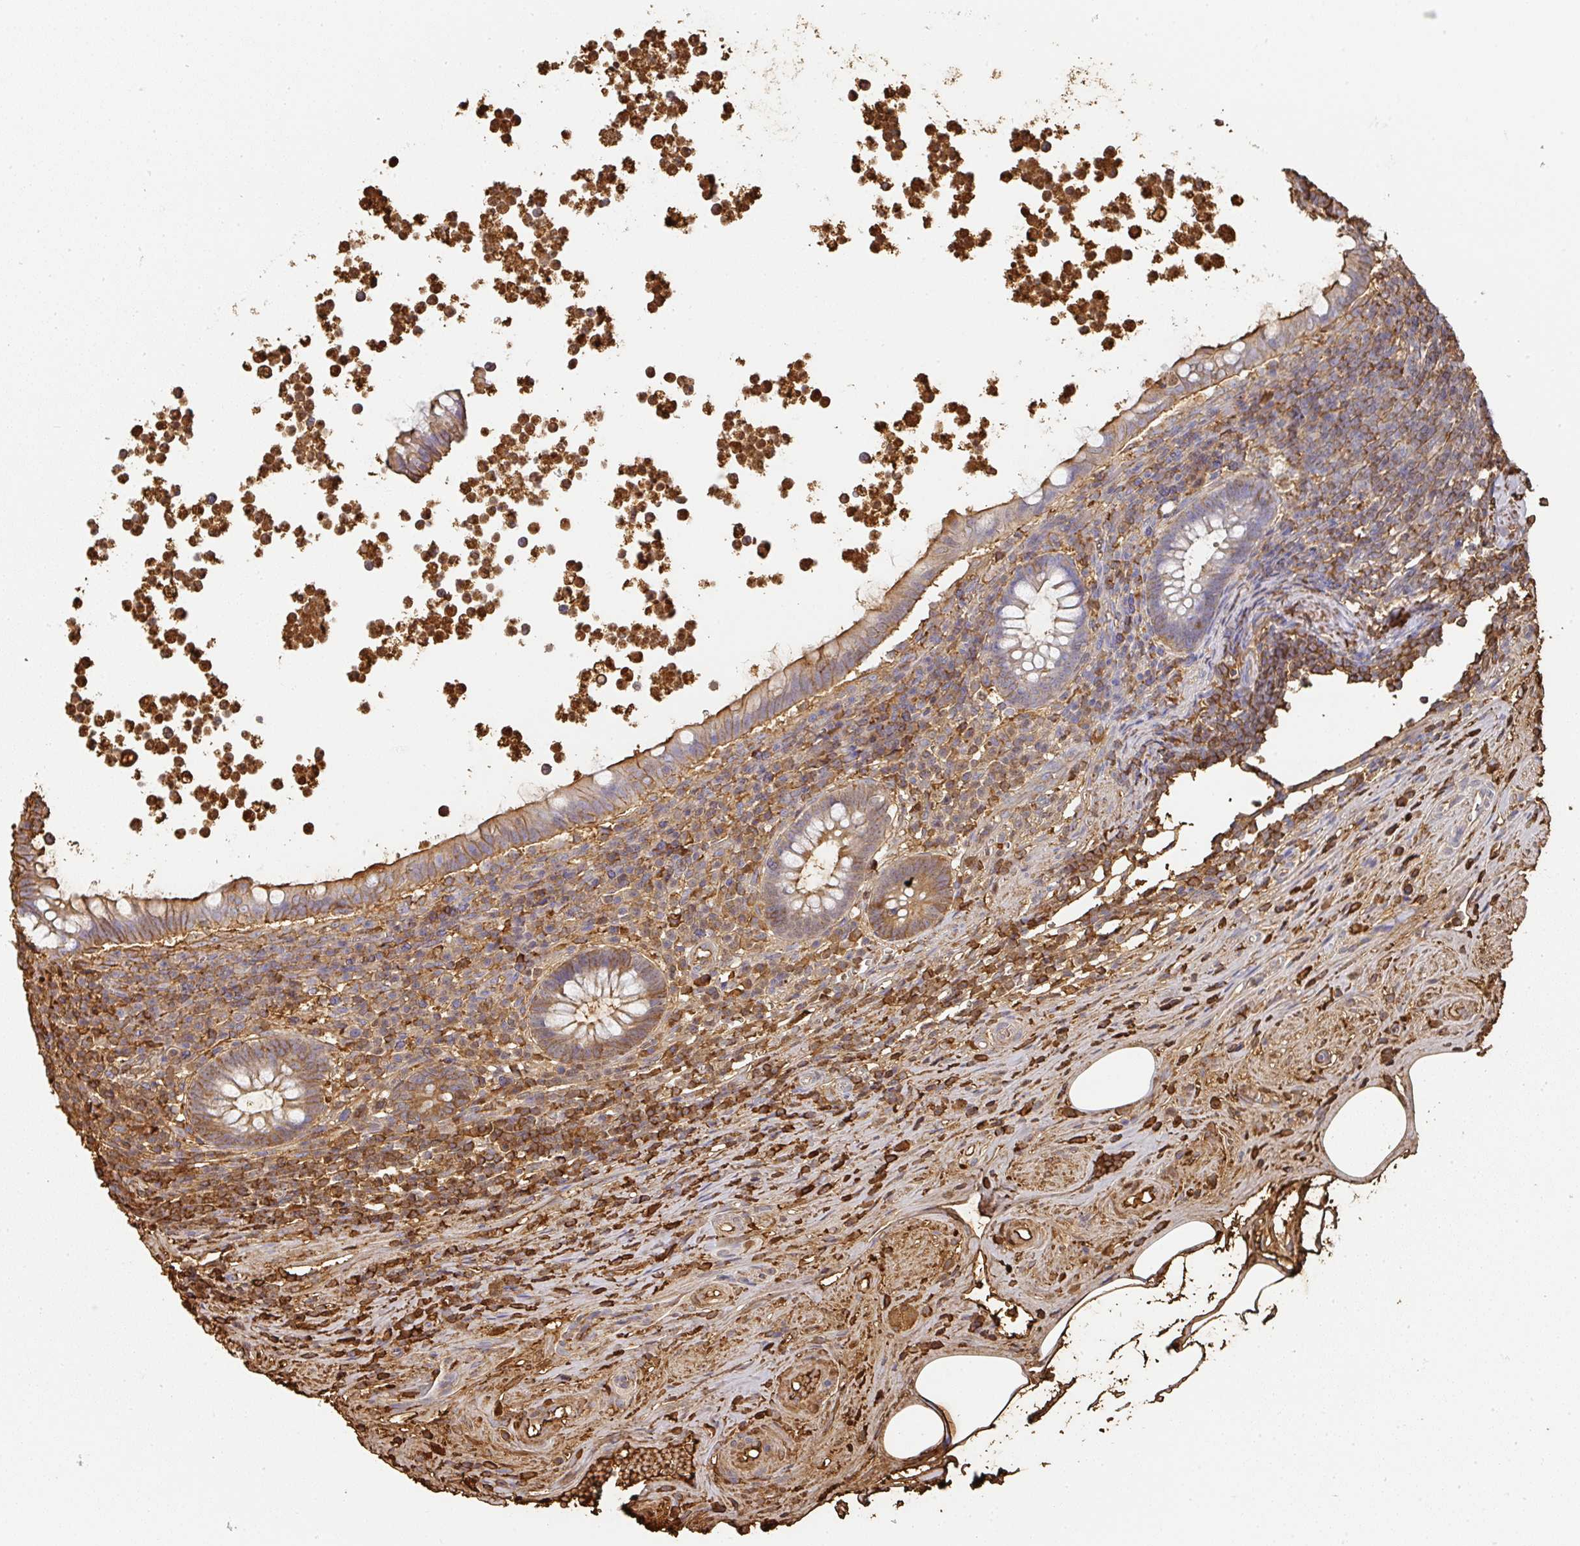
{"staining": {"intensity": "moderate", "quantity": "25%-75%", "location": "cytoplasmic/membranous"}, "tissue": "appendix", "cell_type": "Glandular cells", "image_type": "normal", "snomed": [{"axis": "morphology", "description": "Normal tissue, NOS"}, {"axis": "topography", "description": "Appendix"}], "caption": "Immunohistochemical staining of benign human appendix demonstrates medium levels of moderate cytoplasmic/membranous positivity in approximately 25%-75% of glandular cells. The protein of interest is stained brown, and the nuclei are stained in blue (DAB (3,3'-diaminobenzidine) IHC with brightfield microscopy, high magnification).", "gene": "ALB", "patient": {"sex": "female", "age": 56}}